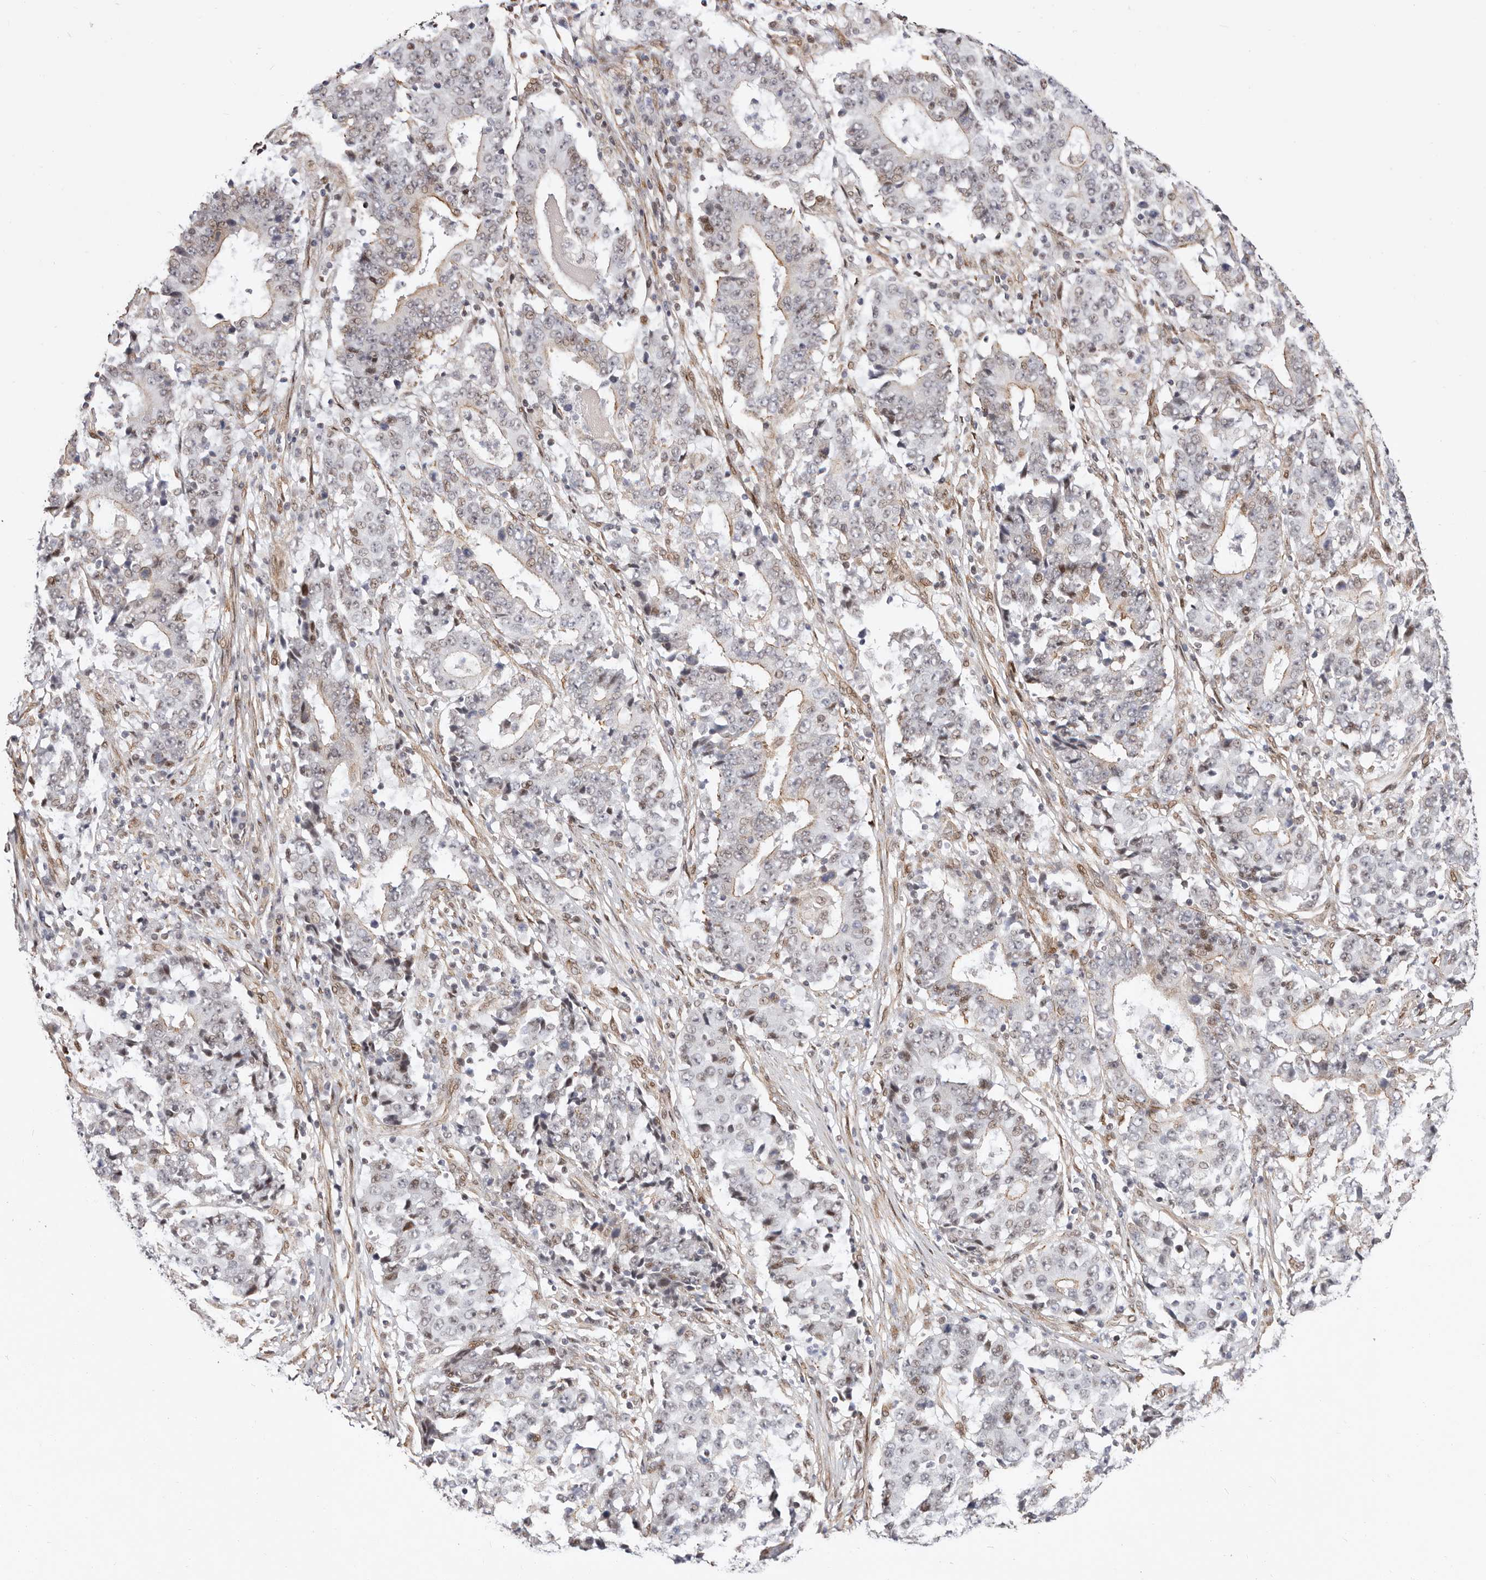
{"staining": {"intensity": "weak", "quantity": "25%-75%", "location": "cytoplasmic/membranous,nuclear"}, "tissue": "stomach cancer", "cell_type": "Tumor cells", "image_type": "cancer", "snomed": [{"axis": "morphology", "description": "Adenocarcinoma, NOS"}, {"axis": "topography", "description": "Stomach"}], "caption": "Stomach adenocarcinoma stained with DAB immunohistochemistry displays low levels of weak cytoplasmic/membranous and nuclear staining in approximately 25%-75% of tumor cells.", "gene": "EPHX3", "patient": {"sex": "male", "age": 59}}